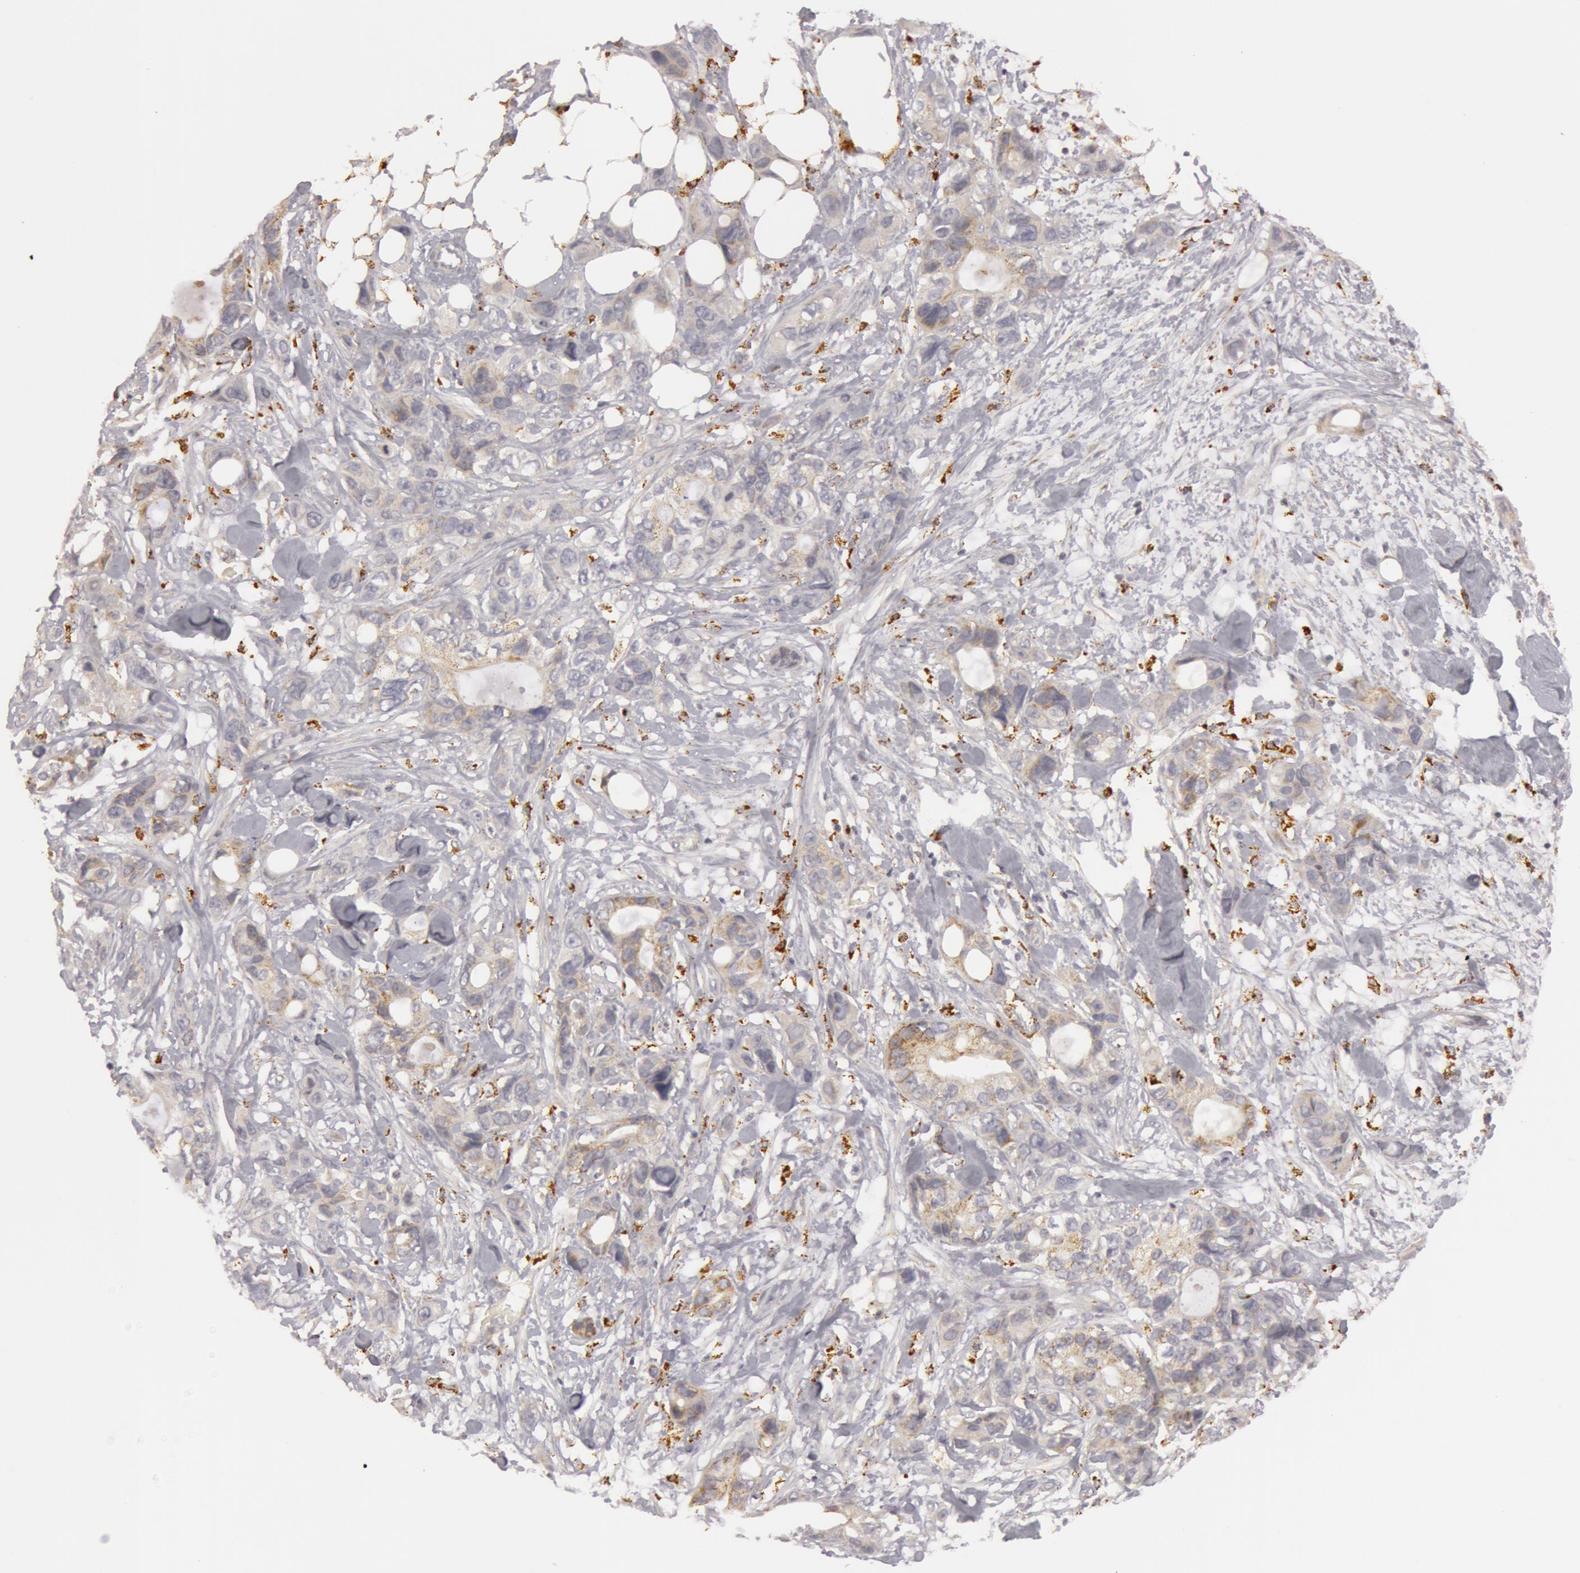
{"staining": {"intensity": "weak", "quantity": ">75%", "location": "cytoplasmic/membranous"}, "tissue": "stomach cancer", "cell_type": "Tumor cells", "image_type": "cancer", "snomed": [{"axis": "morphology", "description": "Adenocarcinoma, NOS"}, {"axis": "topography", "description": "Stomach, upper"}], "caption": "This histopathology image reveals immunohistochemistry staining of human adenocarcinoma (stomach), with low weak cytoplasmic/membranous expression in approximately >75% of tumor cells.", "gene": "C7", "patient": {"sex": "male", "age": 47}}